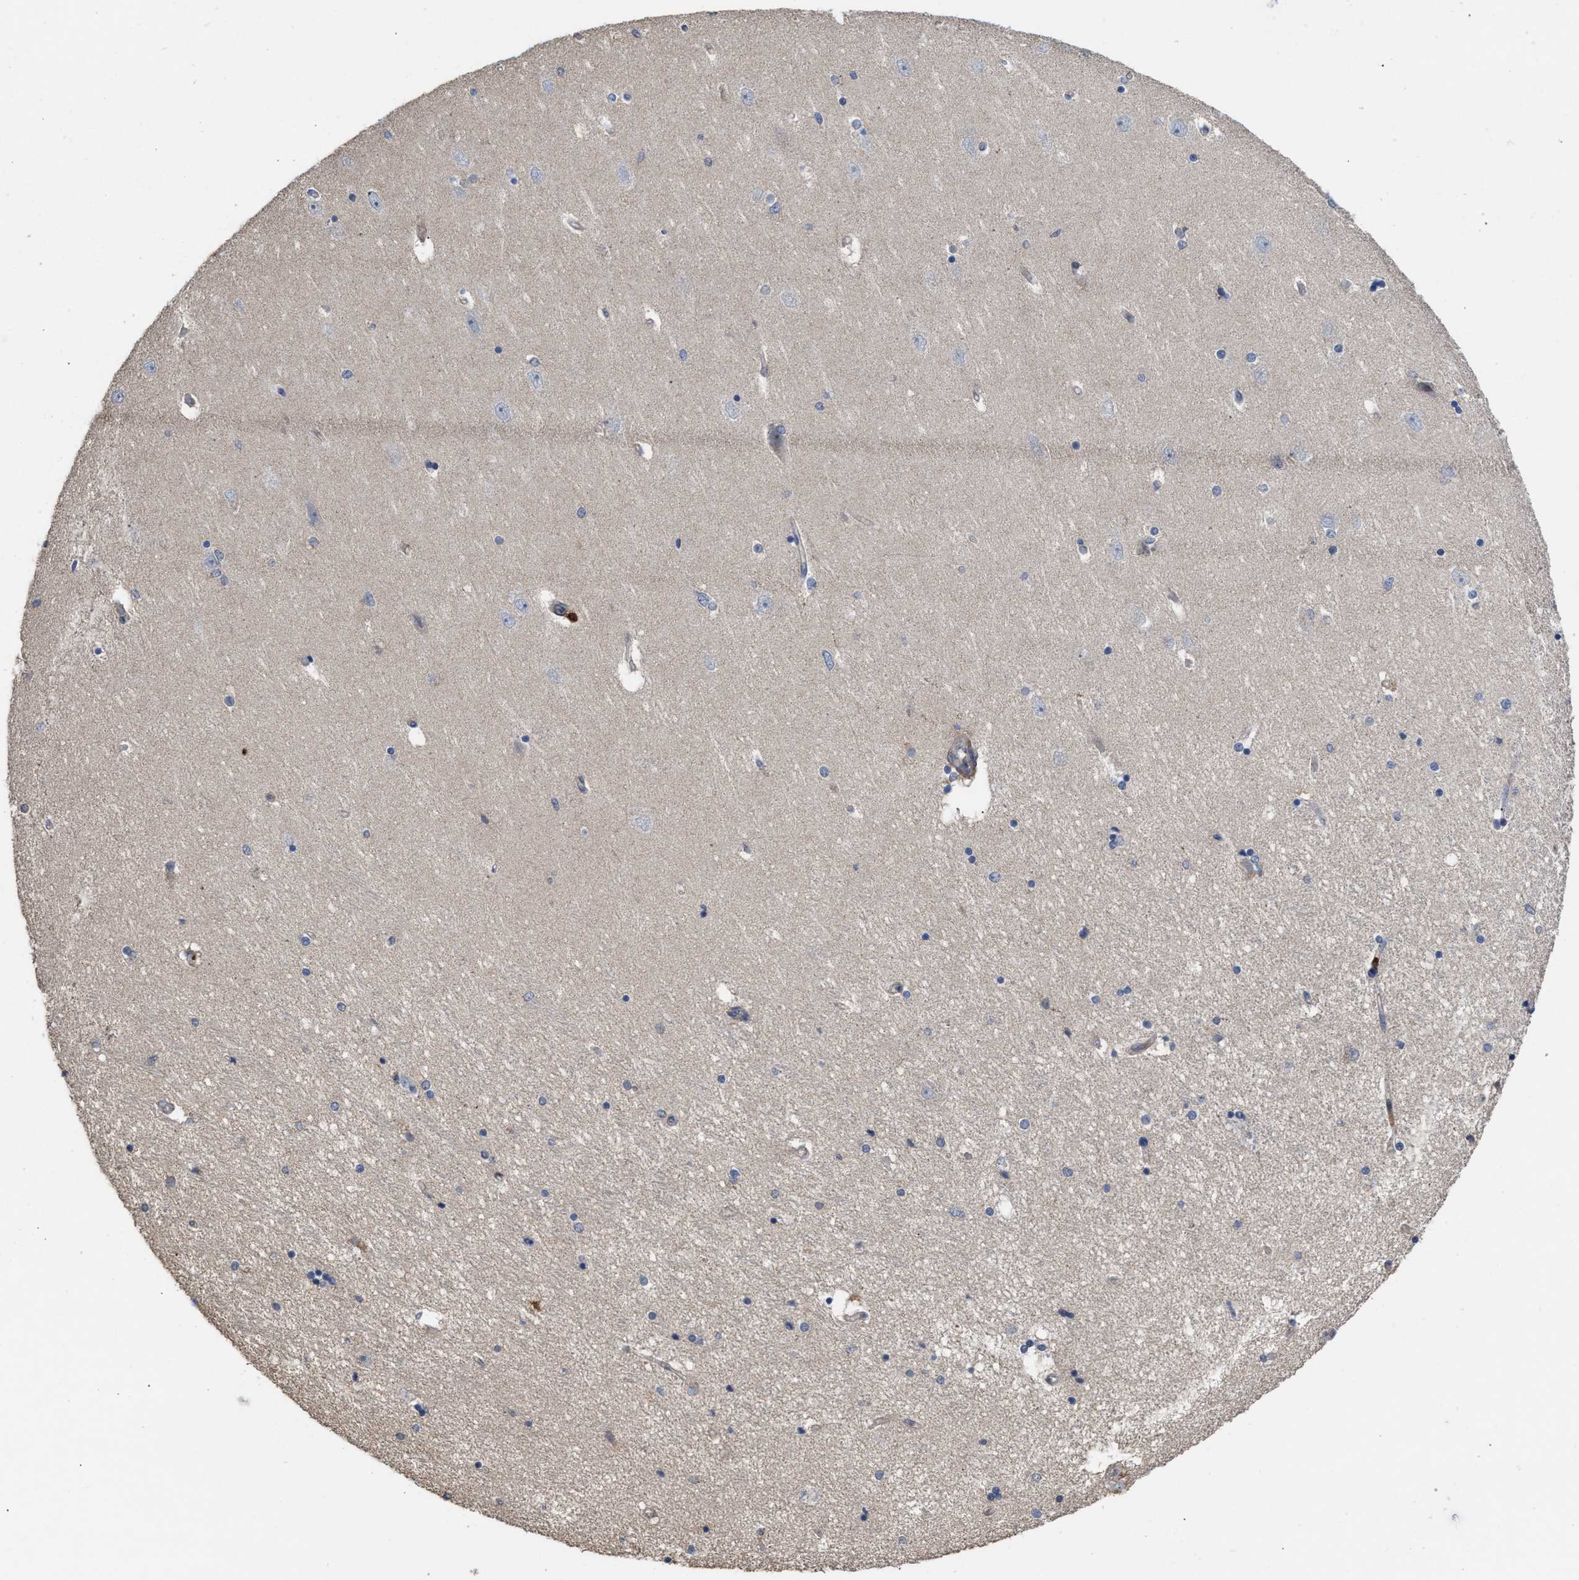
{"staining": {"intensity": "negative", "quantity": "none", "location": "none"}, "tissue": "hippocampus", "cell_type": "Glial cells", "image_type": "normal", "snomed": [{"axis": "morphology", "description": "Normal tissue, NOS"}, {"axis": "topography", "description": "Hippocampus"}], "caption": "Glial cells are negative for brown protein staining in normal hippocampus. (Immunohistochemistry, brightfield microscopy, high magnification).", "gene": "PTPRE", "patient": {"sex": "female", "age": 54}}